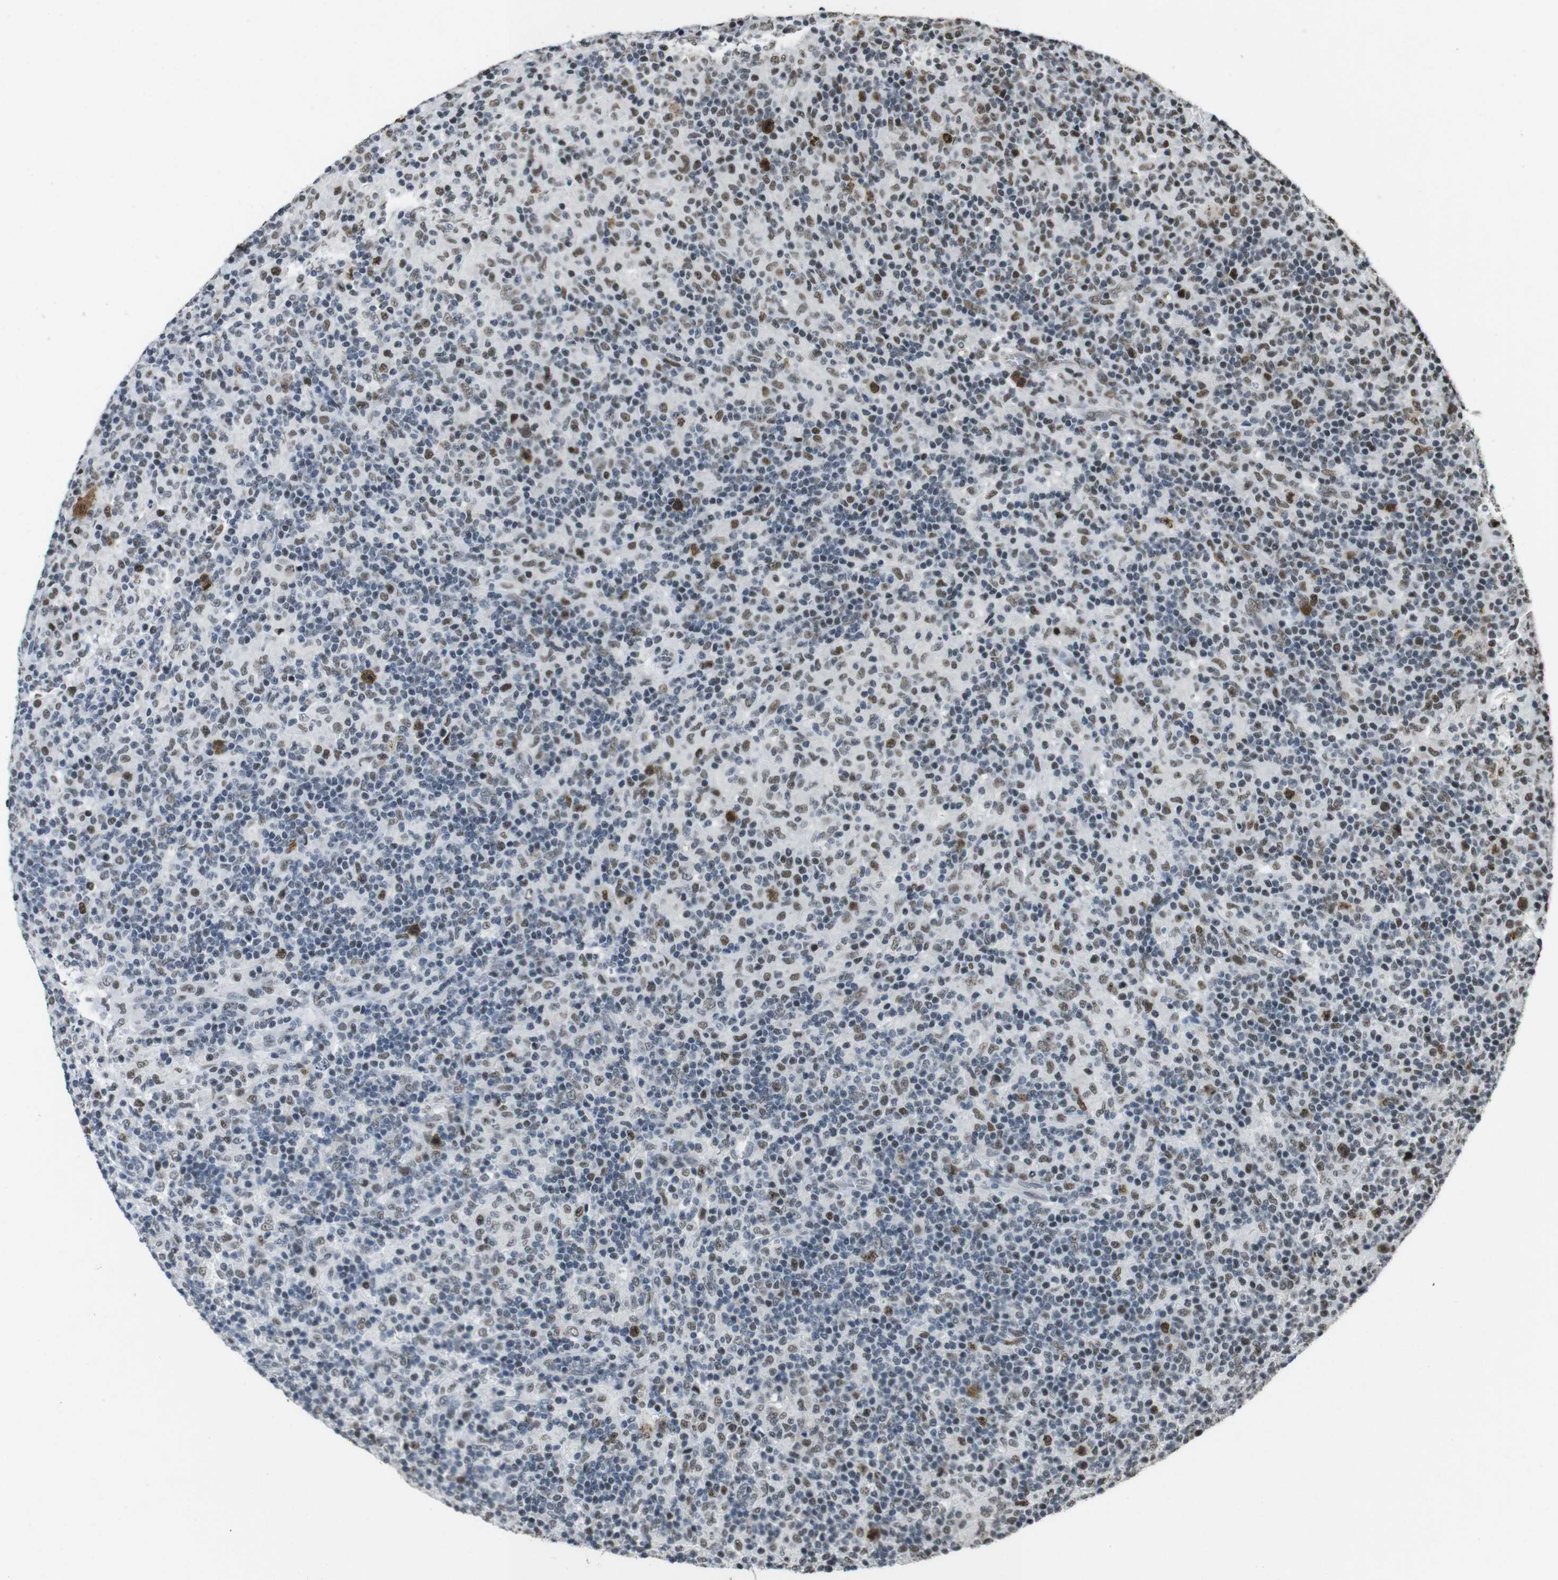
{"staining": {"intensity": "strong", "quantity": "25%-75%", "location": "nuclear"}, "tissue": "lymphoma", "cell_type": "Tumor cells", "image_type": "cancer", "snomed": [{"axis": "morphology", "description": "Hodgkin's disease, NOS"}, {"axis": "topography", "description": "Lymph node"}], "caption": "Lymphoma was stained to show a protein in brown. There is high levels of strong nuclear positivity in approximately 25%-75% of tumor cells.", "gene": "CSNK2B", "patient": {"sex": "male", "age": 70}}